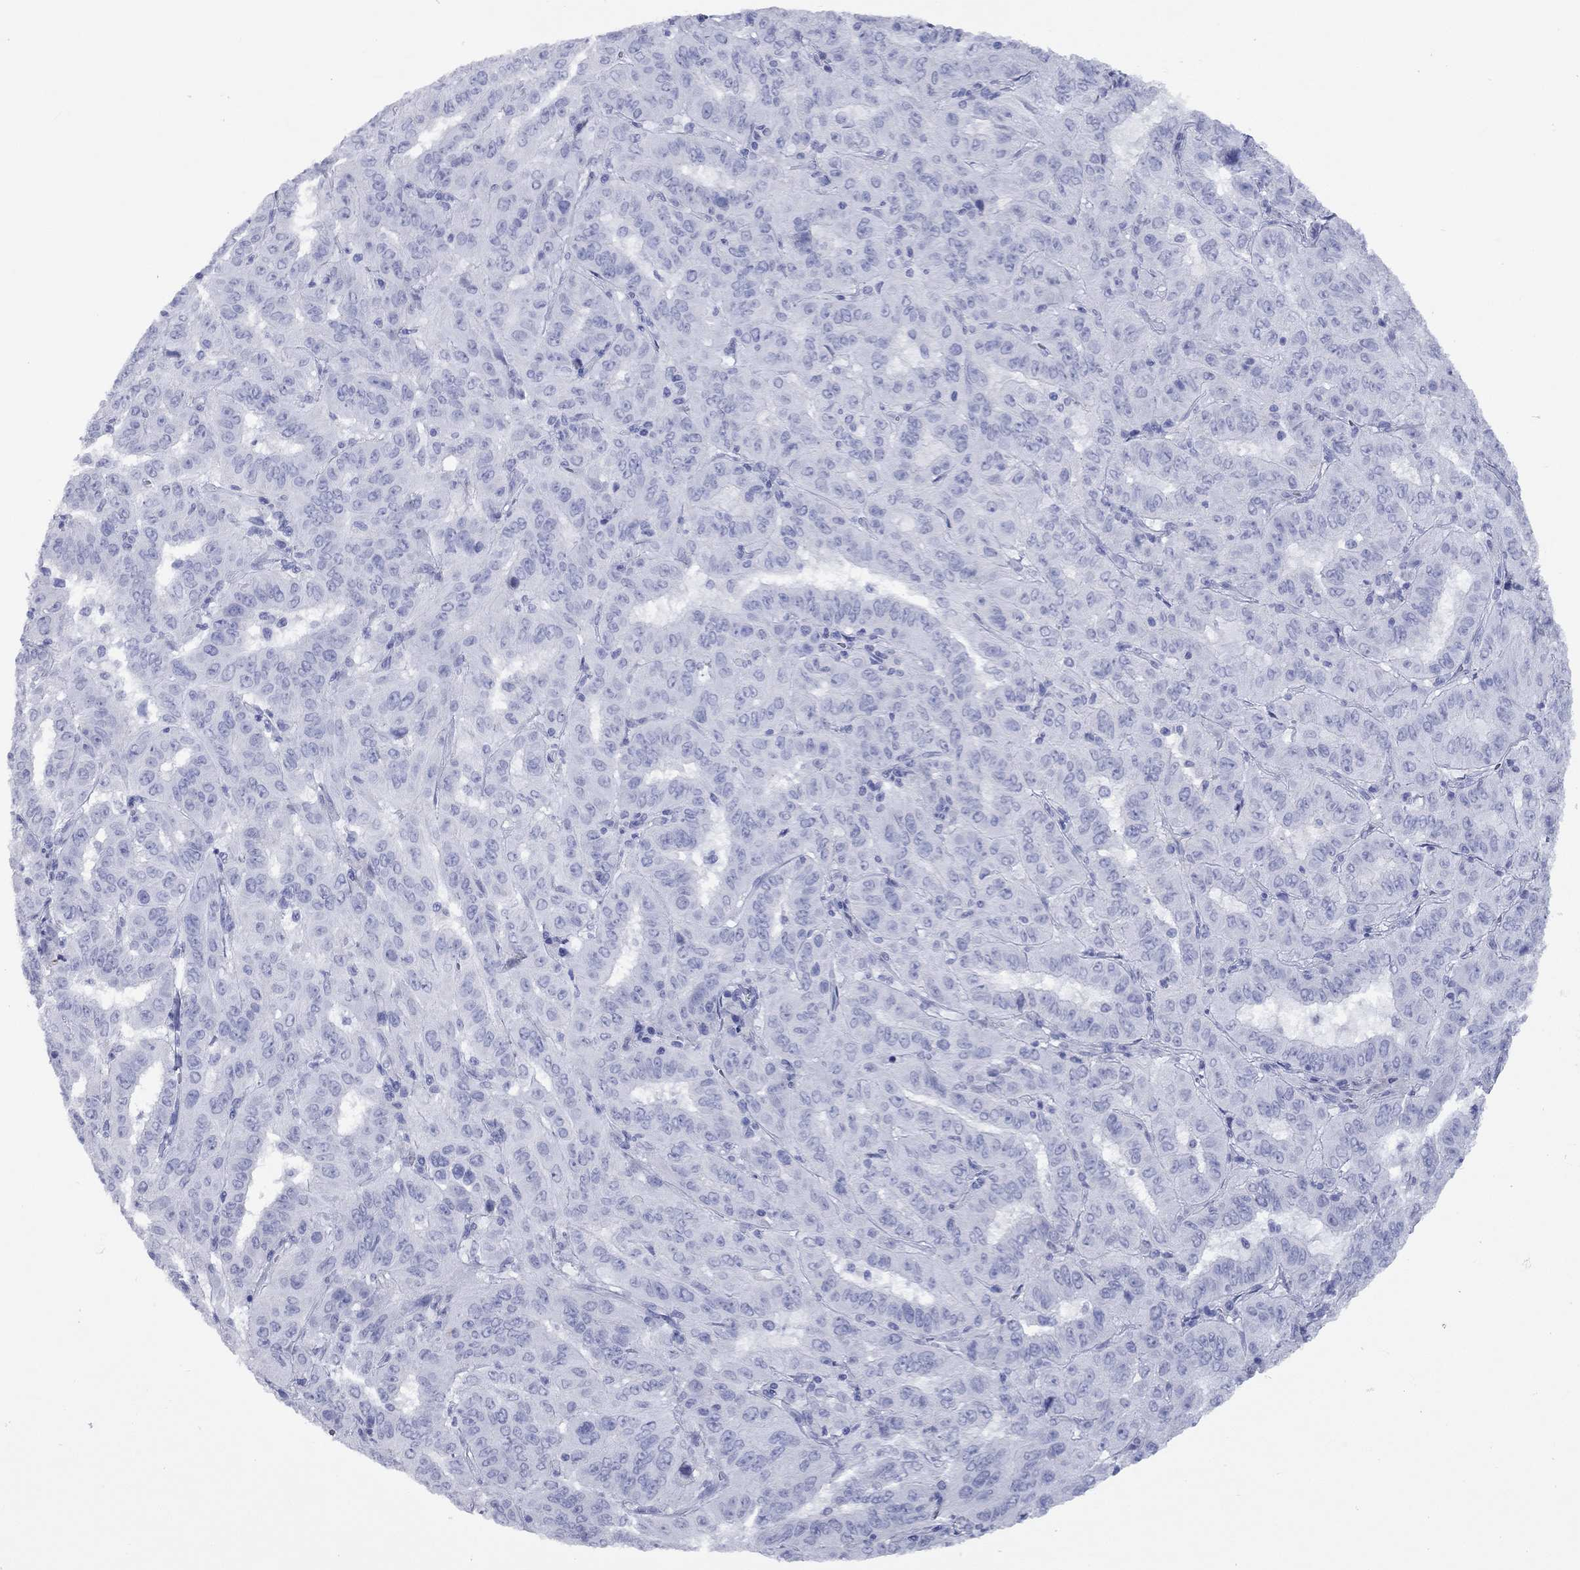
{"staining": {"intensity": "negative", "quantity": "none", "location": "none"}, "tissue": "pancreatic cancer", "cell_type": "Tumor cells", "image_type": "cancer", "snomed": [{"axis": "morphology", "description": "Adenocarcinoma, NOS"}, {"axis": "topography", "description": "Pancreas"}], "caption": "The micrograph displays no staining of tumor cells in pancreatic cancer.", "gene": "CCNA1", "patient": {"sex": "male", "age": 63}}